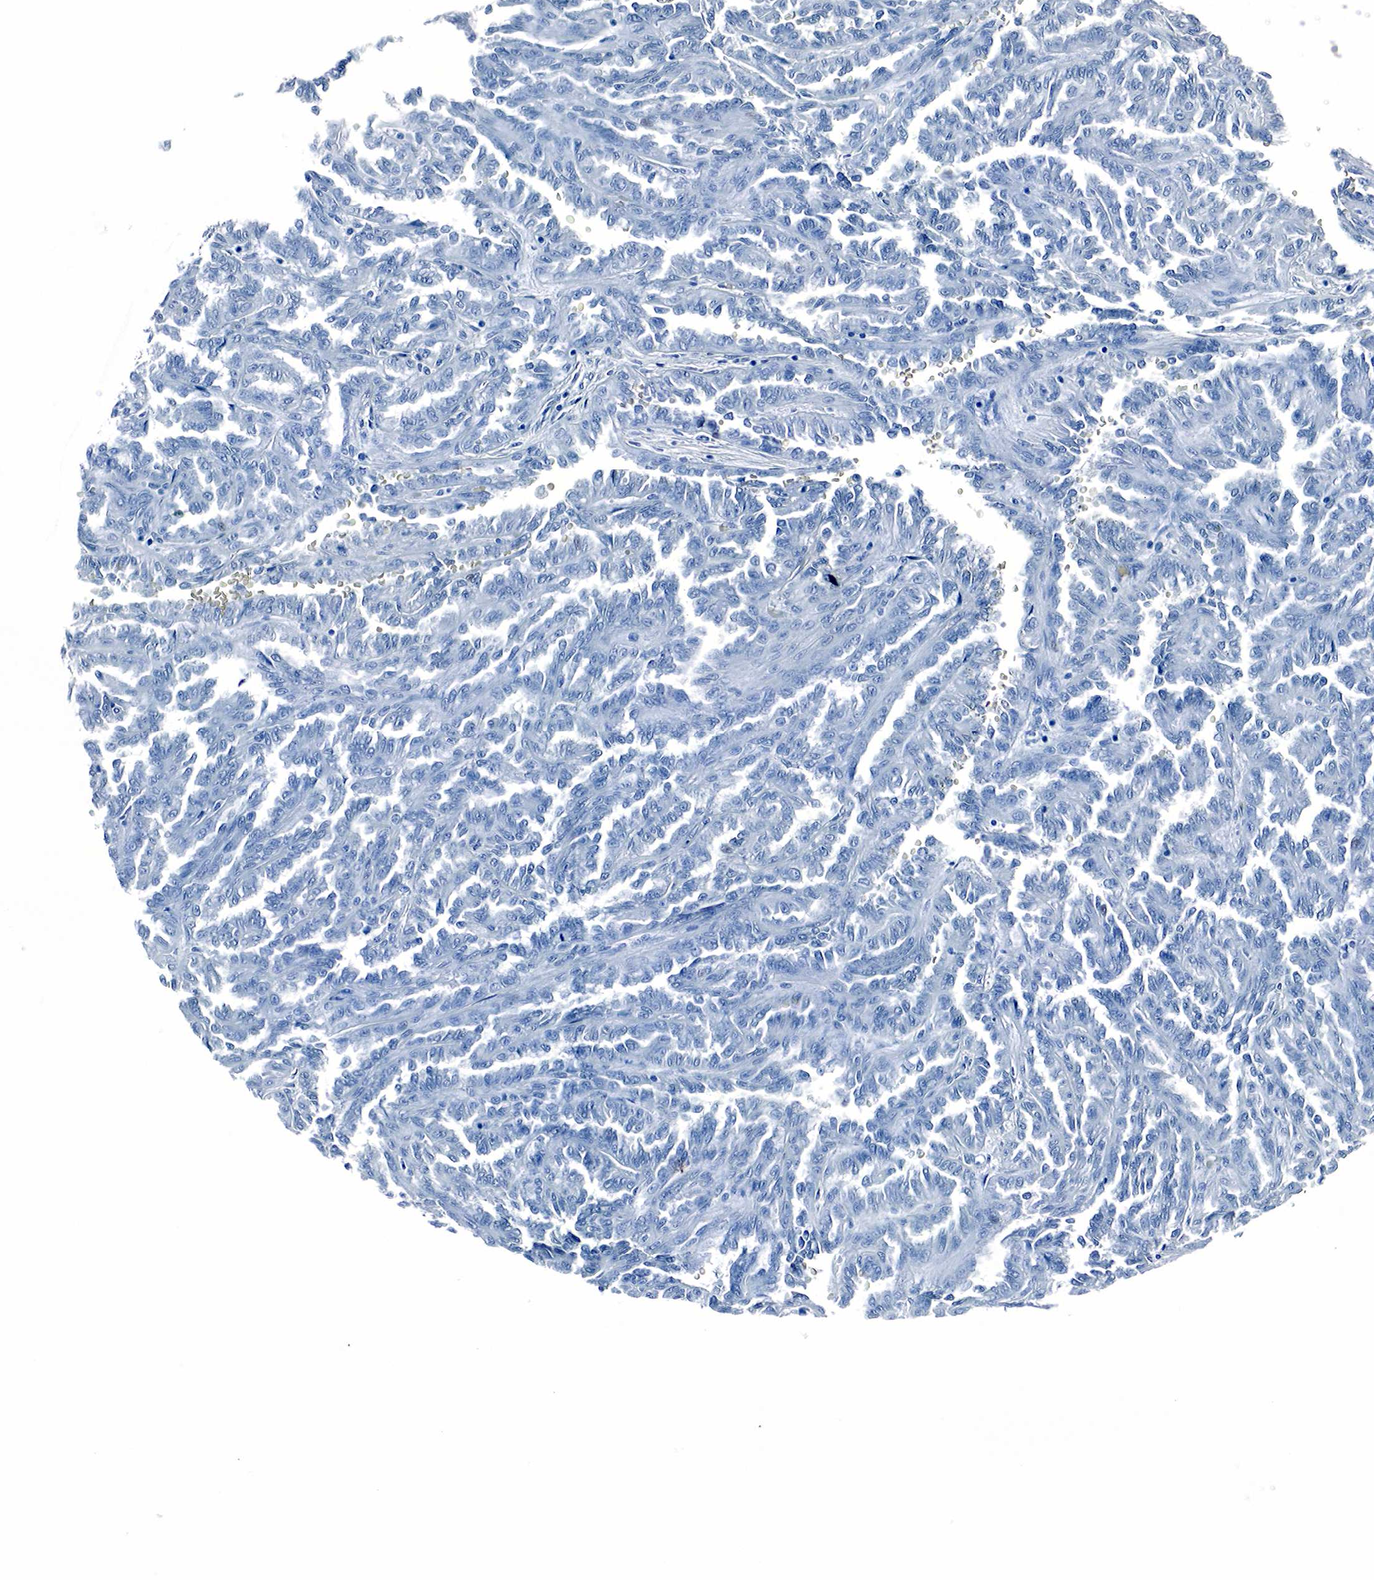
{"staining": {"intensity": "negative", "quantity": "none", "location": "none"}, "tissue": "renal cancer", "cell_type": "Tumor cells", "image_type": "cancer", "snomed": [{"axis": "morphology", "description": "Inflammation, NOS"}, {"axis": "morphology", "description": "Adenocarcinoma, NOS"}, {"axis": "topography", "description": "Kidney"}], "caption": "Tumor cells show no significant expression in renal adenocarcinoma. The staining was performed using DAB (3,3'-diaminobenzidine) to visualize the protein expression in brown, while the nuclei were stained in blue with hematoxylin (Magnification: 20x).", "gene": "GCG", "patient": {"sex": "male", "age": 68}}